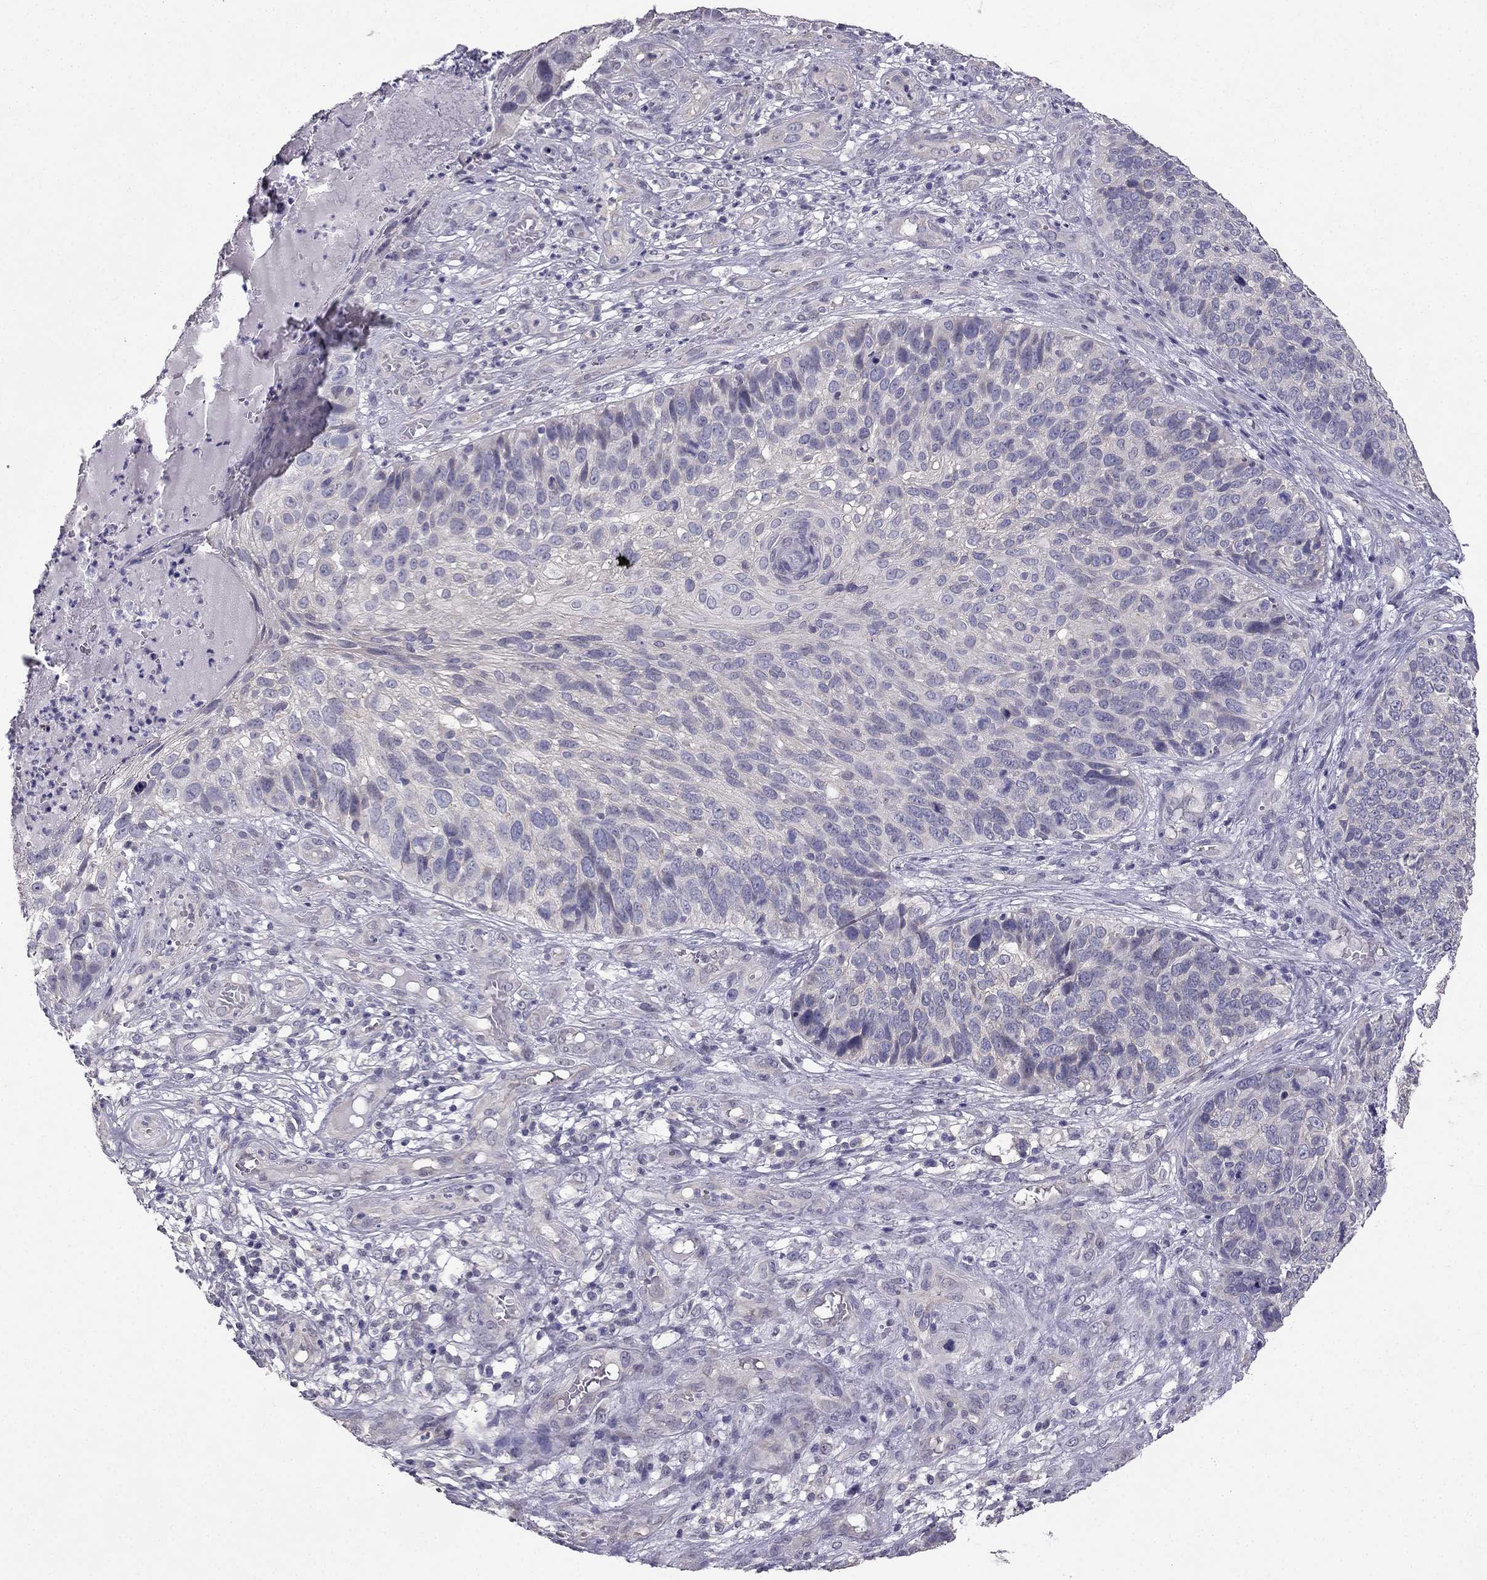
{"staining": {"intensity": "negative", "quantity": "none", "location": "none"}, "tissue": "skin cancer", "cell_type": "Tumor cells", "image_type": "cancer", "snomed": [{"axis": "morphology", "description": "Squamous cell carcinoma, NOS"}, {"axis": "topography", "description": "Skin"}], "caption": "IHC of skin cancer (squamous cell carcinoma) demonstrates no staining in tumor cells.", "gene": "HSFX1", "patient": {"sex": "male", "age": 92}}